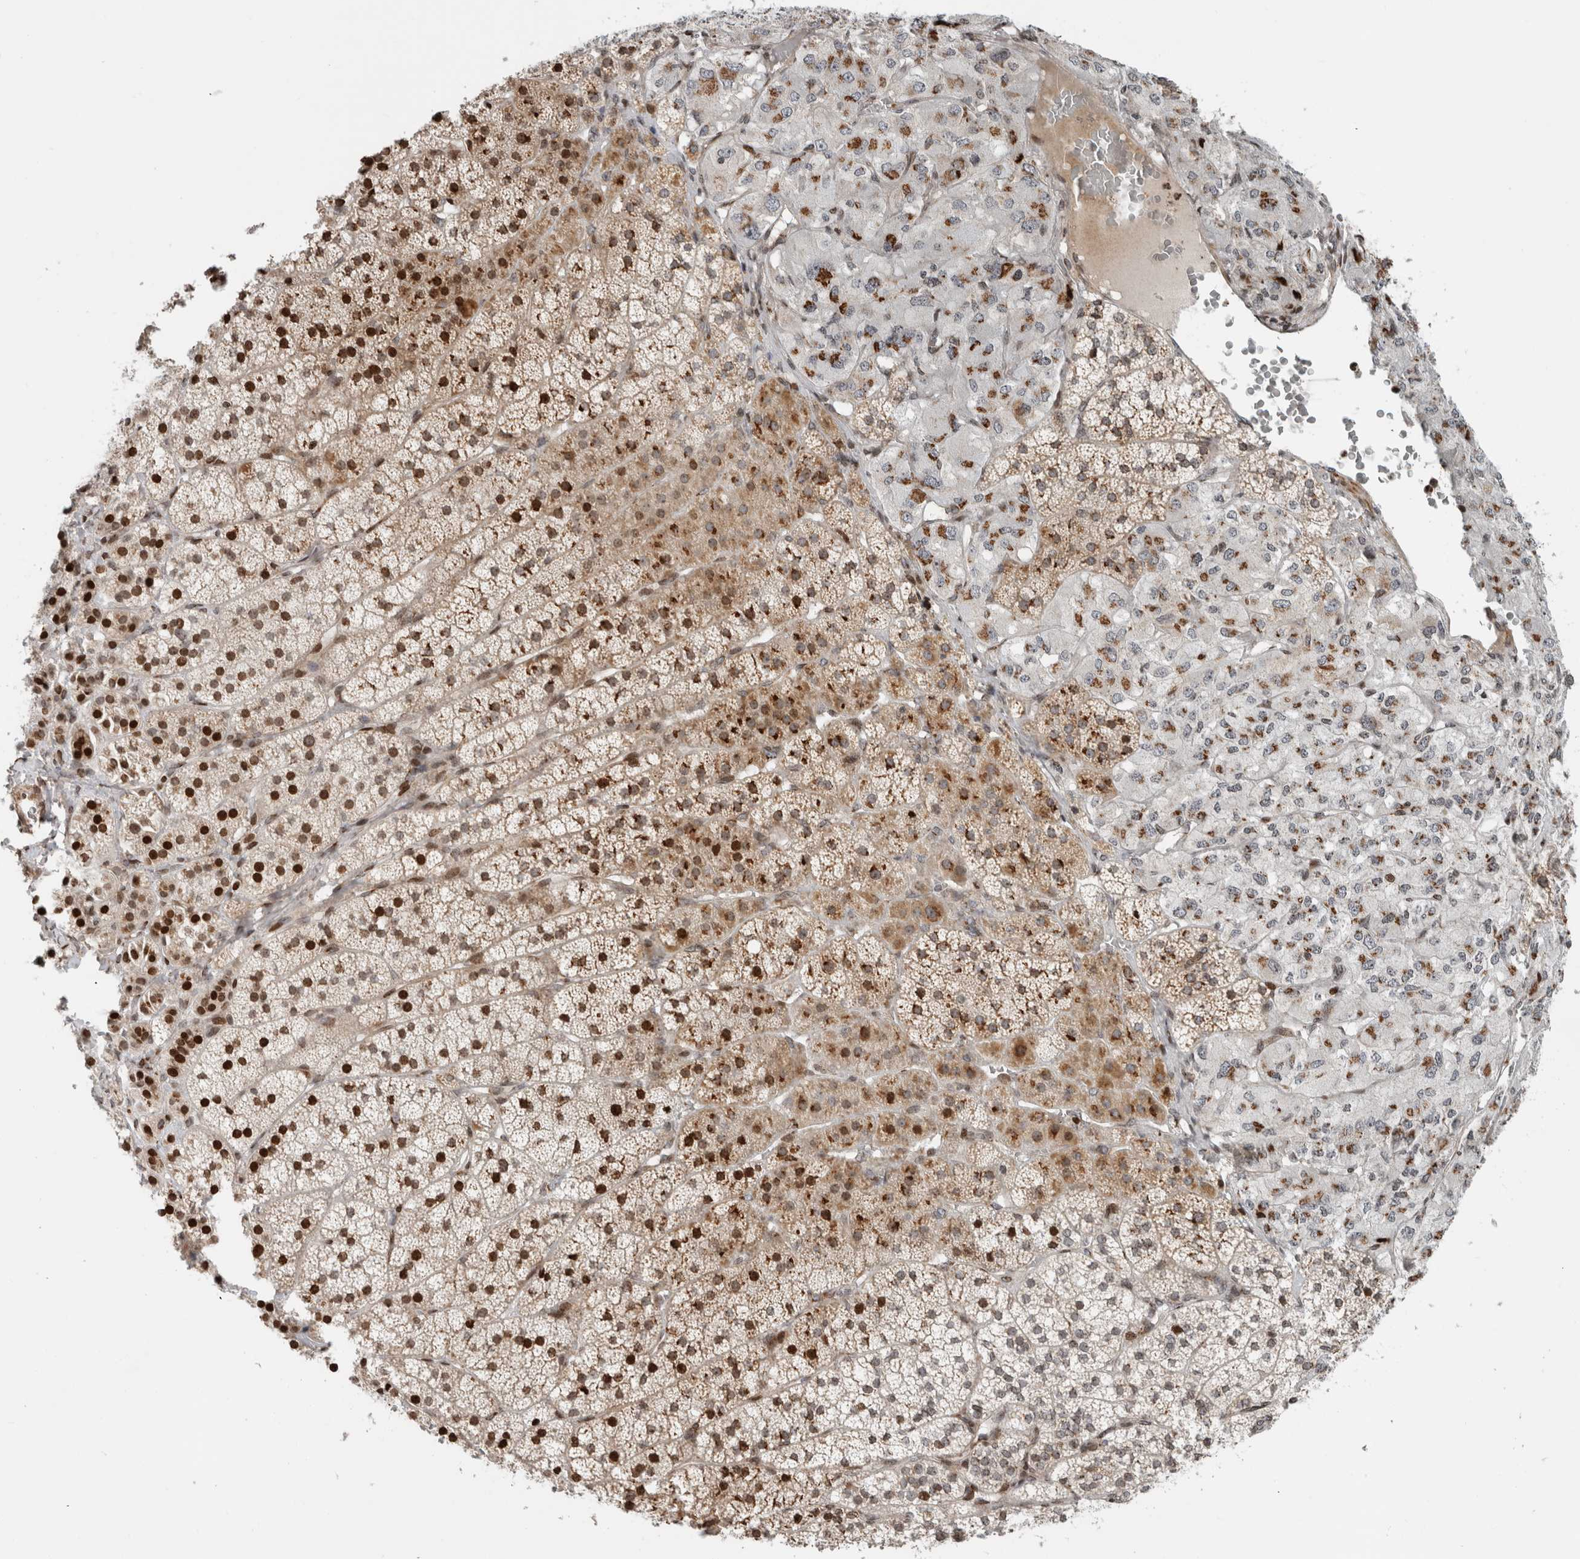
{"staining": {"intensity": "strong", "quantity": "25%-75%", "location": "cytoplasmic/membranous,nuclear"}, "tissue": "adrenal gland", "cell_type": "Glandular cells", "image_type": "normal", "snomed": [{"axis": "morphology", "description": "Normal tissue, NOS"}, {"axis": "topography", "description": "Adrenal gland"}], "caption": "This is an image of immunohistochemistry (IHC) staining of unremarkable adrenal gland, which shows strong positivity in the cytoplasmic/membranous,nuclear of glandular cells.", "gene": "GINS4", "patient": {"sex": "female", "age": 44}}